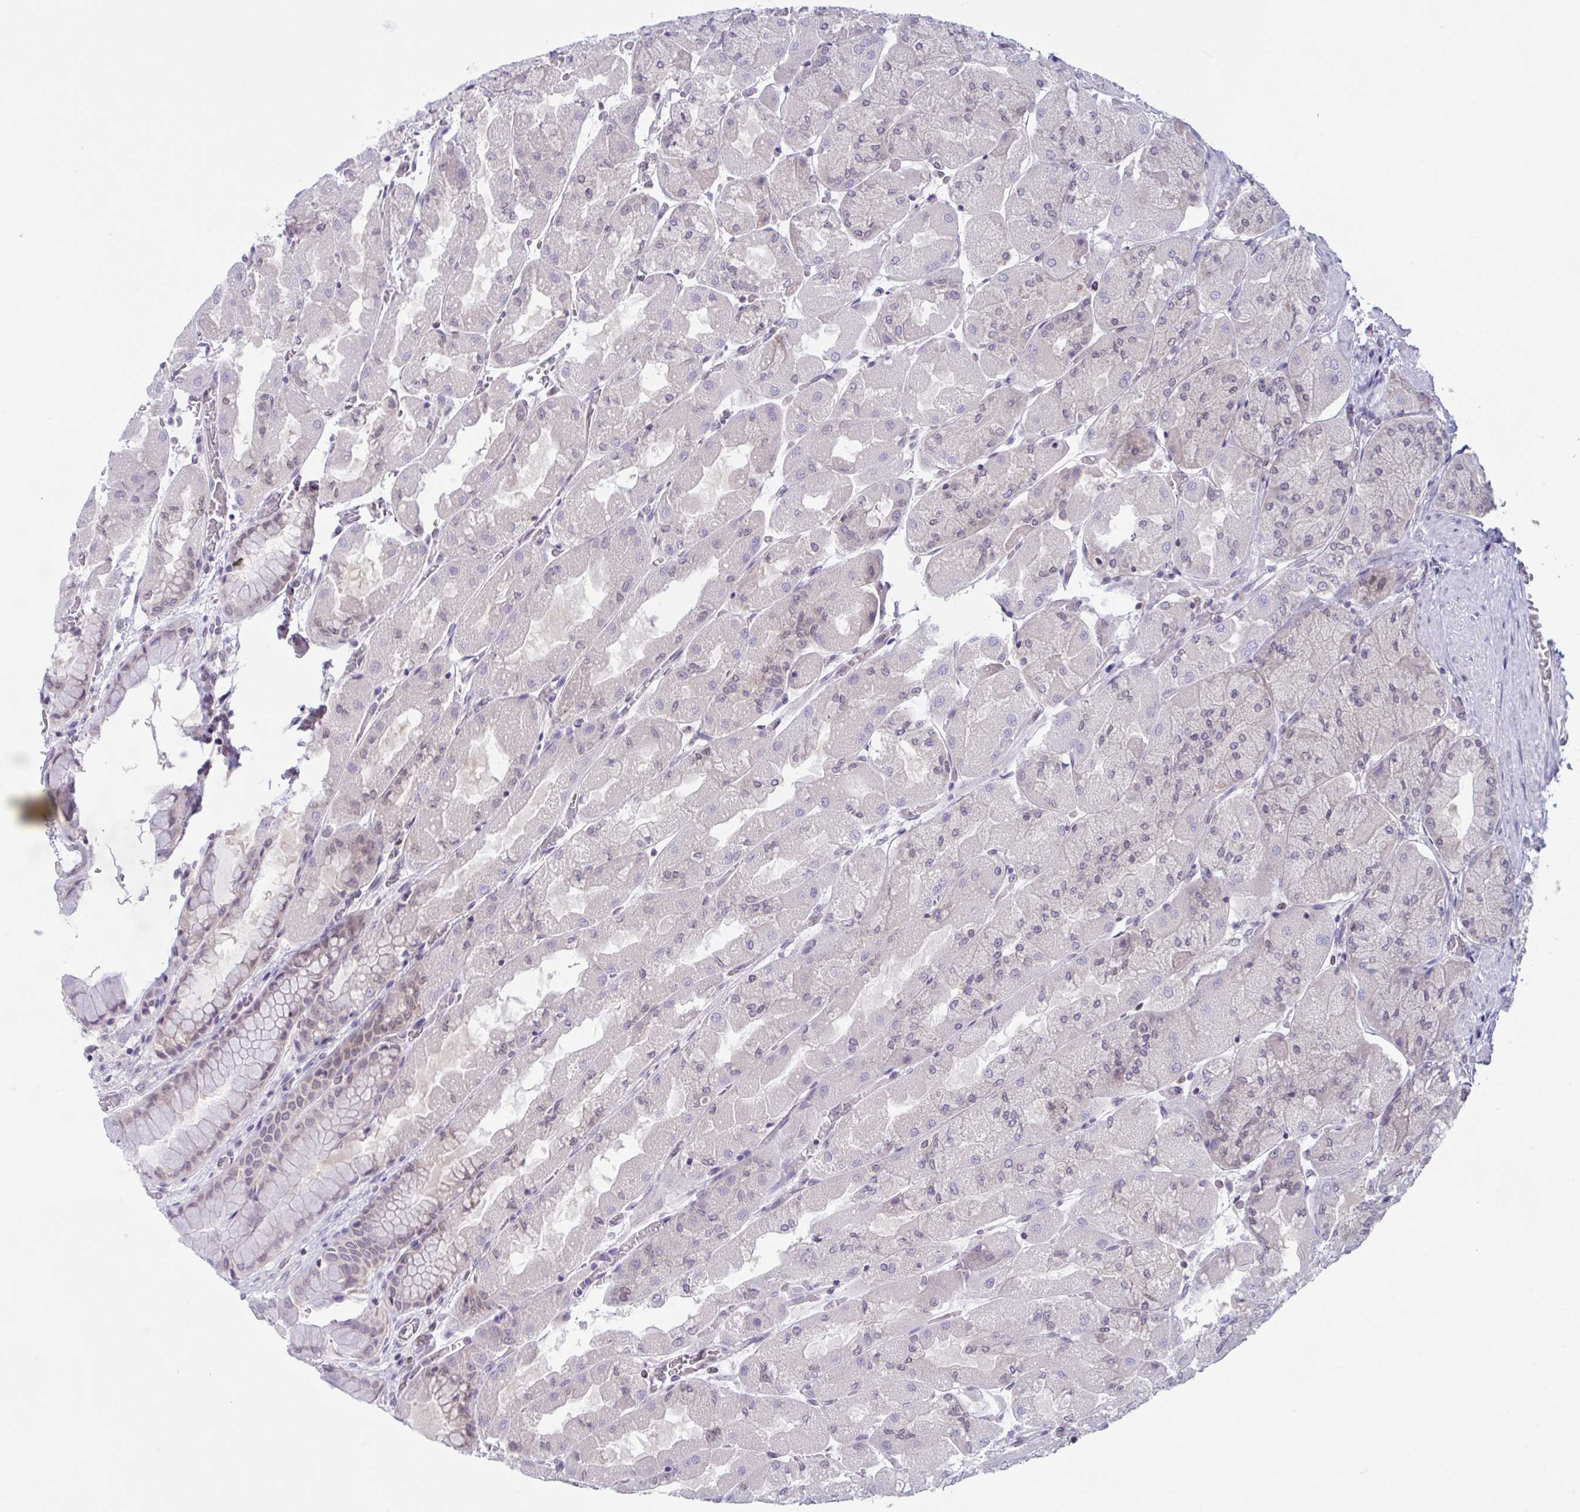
{"staining": {"intensity": "weak", "quantity": "25%-75%", "location": "nuclear"}, "tissue": "stomach", "cell_type": "Glandular cells", "image_type": "normal", "snomed": [{"axis": "morphology", "description": "Normal tissue, NOS"}, {"axis": "topography", "description": "Stomach"}], "caption": "Immunohistochemical staining of normal human stomach shows 25%-75% levels of weak nuclear protein expression in approximately 25%-75% of glandular cells.", "gene": "TSN", "patient": {"sex": "female", "age": 61}}